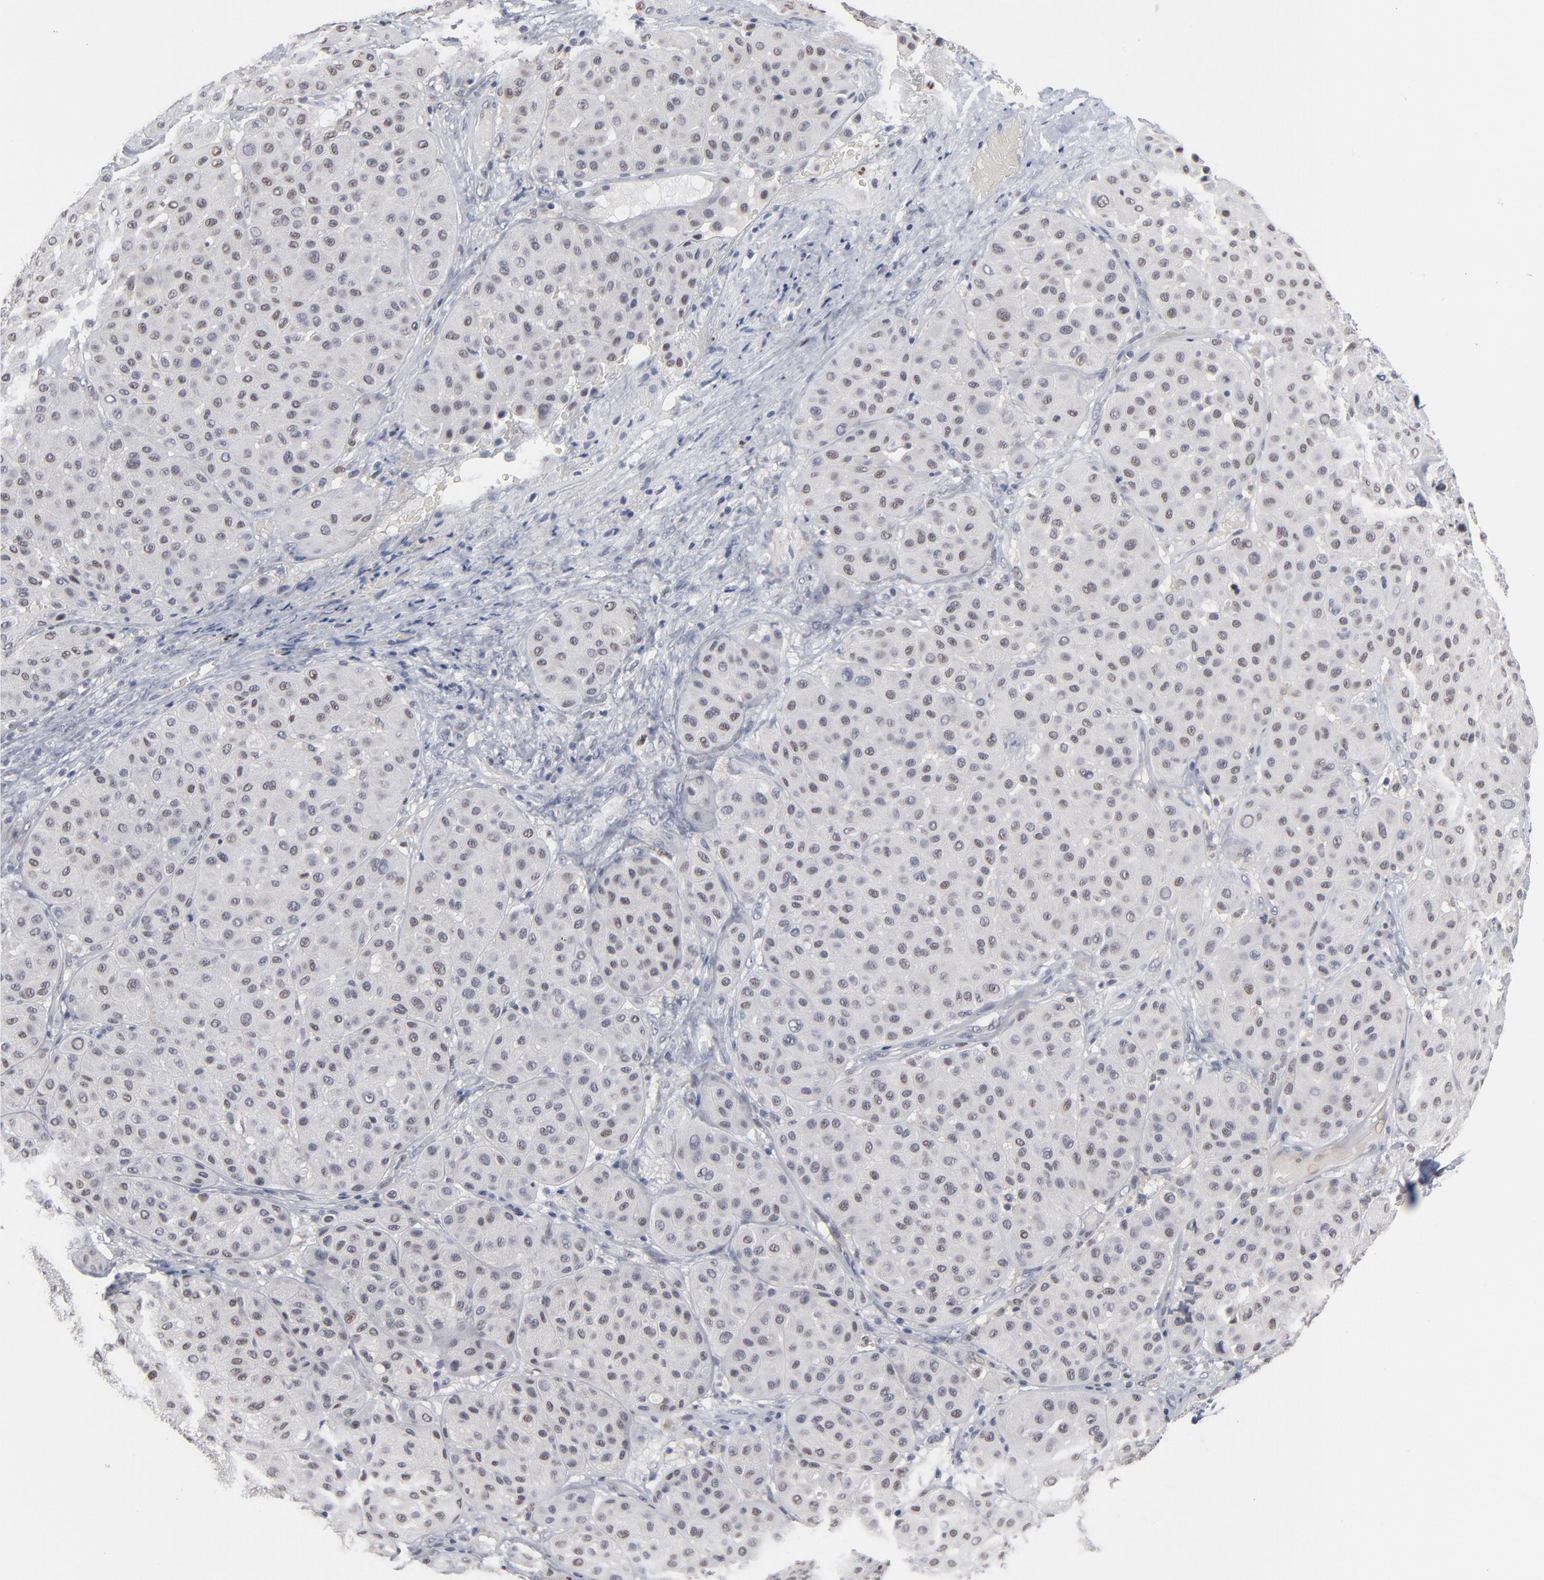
{"staining": {"intensity": "negative", "quantity": "none", "location": "none"}, "tissue": "melanoma", "cell_type": "Tumor cells", "image_type": "cancer", "snomed": [{"axis": "morphology", "description": "Normal tissue, NOS"}, {"axis": "morphology", "description": "Malignant melanoma, Metastatic site"}, {"axis": "topography", "description": "Skin"}], "caption": "Histopathology image shows no significant protein staining in tumor cells of malignant melanoma (metastatic site).", "gene": "FOXN2", "patient": {"sex": "male", "age": 41}}